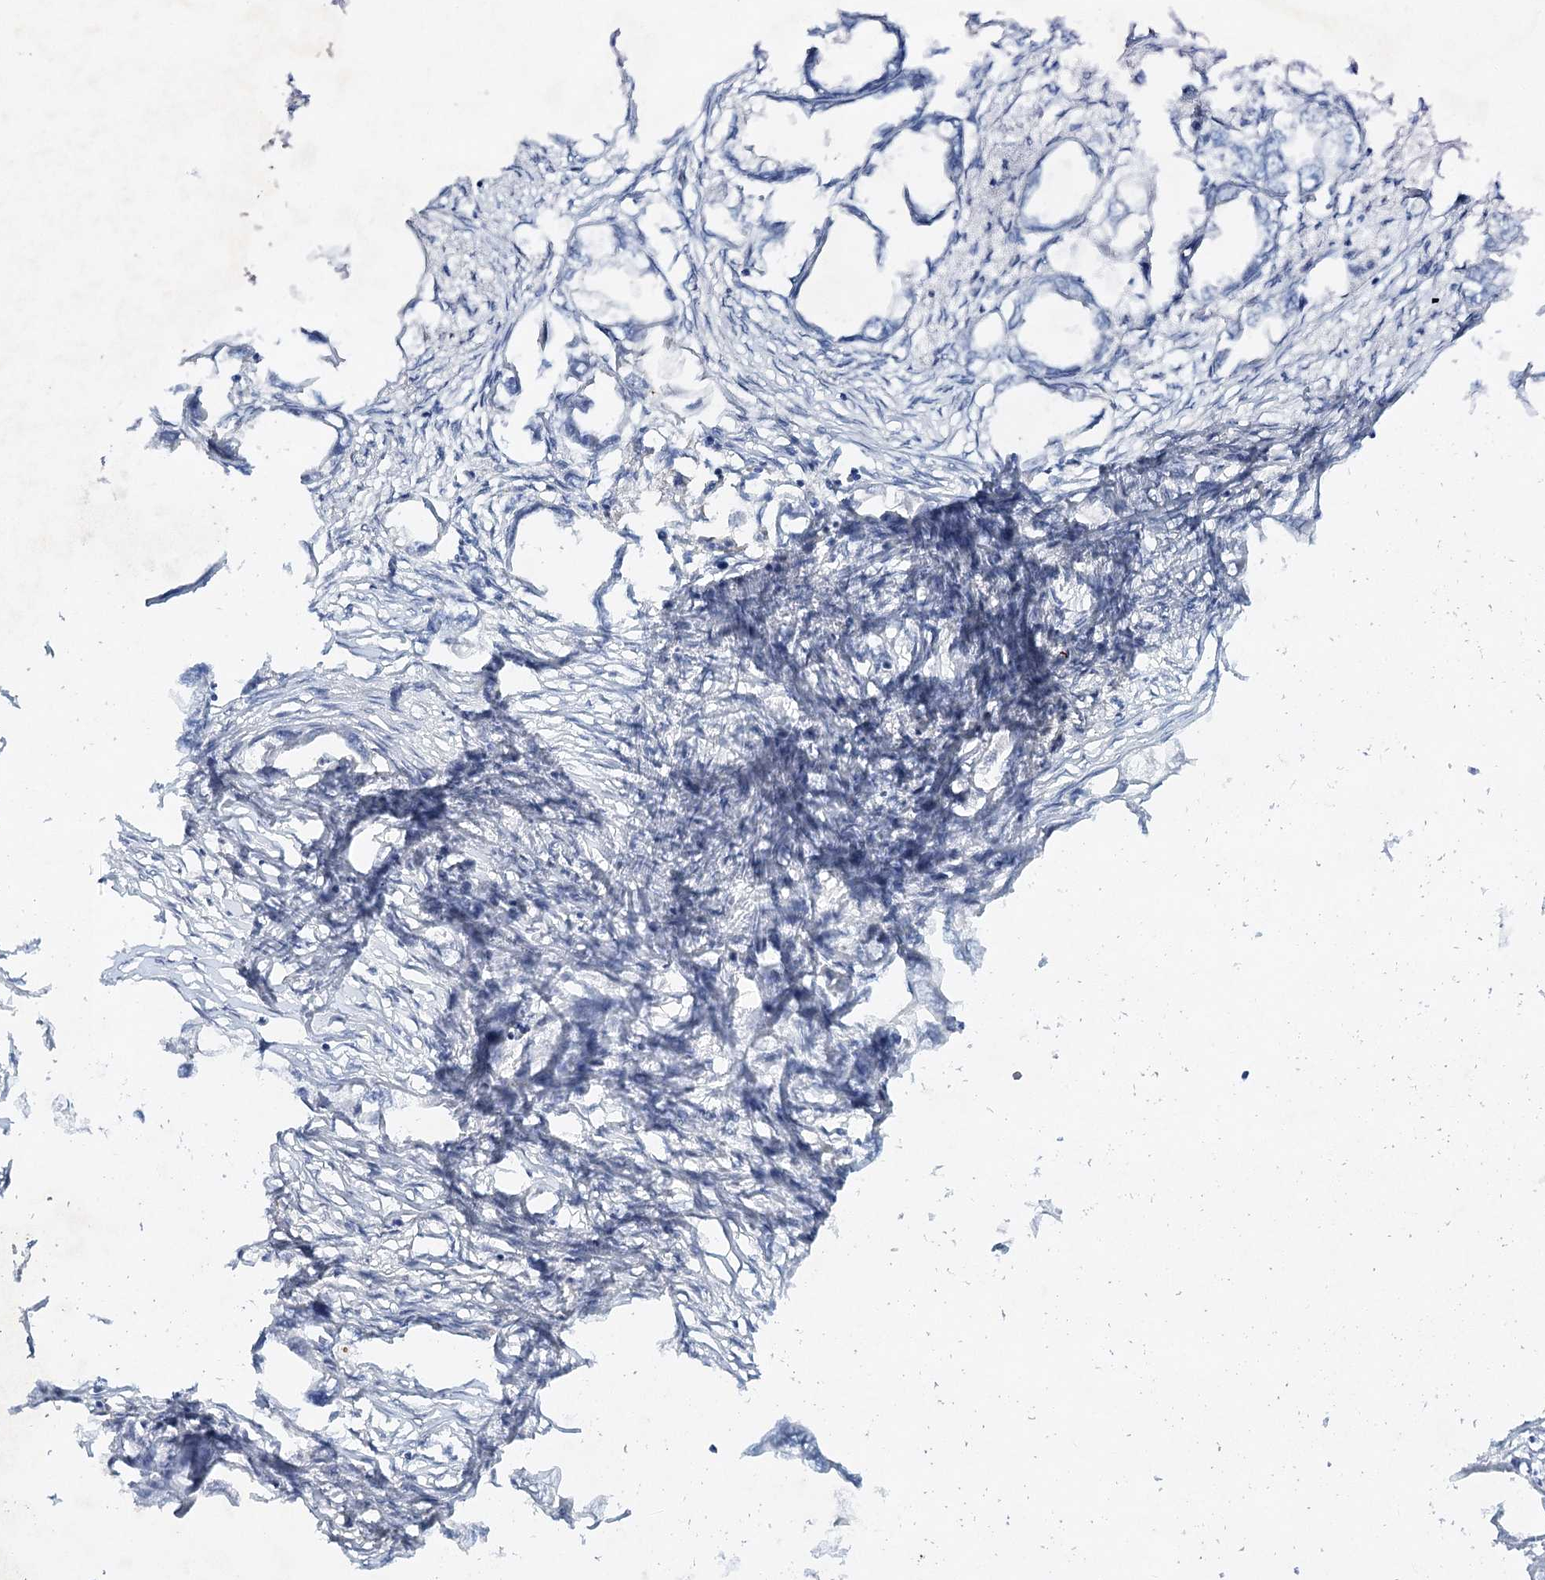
{"staining": {"intensity": "negative", "quantity": "none", "location": "none"}, "tissue": "endometrial cancer", "cell_type": "Tumor cells", "image_type": "cancer", "snomed": [{"axis": "morphology", "description": "Adenocarcinoma, NOS"}, {"axis": "morphology", "description": "Adenocarcinoma, metastatic, NOS"}, {"axis": "topography", "description": "Adipose tissue"}, {"axis": "topography", "description": "Endometrium"}], "caption": "High magnification brightfield microscopy of endometrial cancer stained with DAB (brown) and counterstained with hematoxylin (blue): tumor cells show no significant staining.", "gene": "RFX6", "patient": {"sex": "female", "age": 67}}